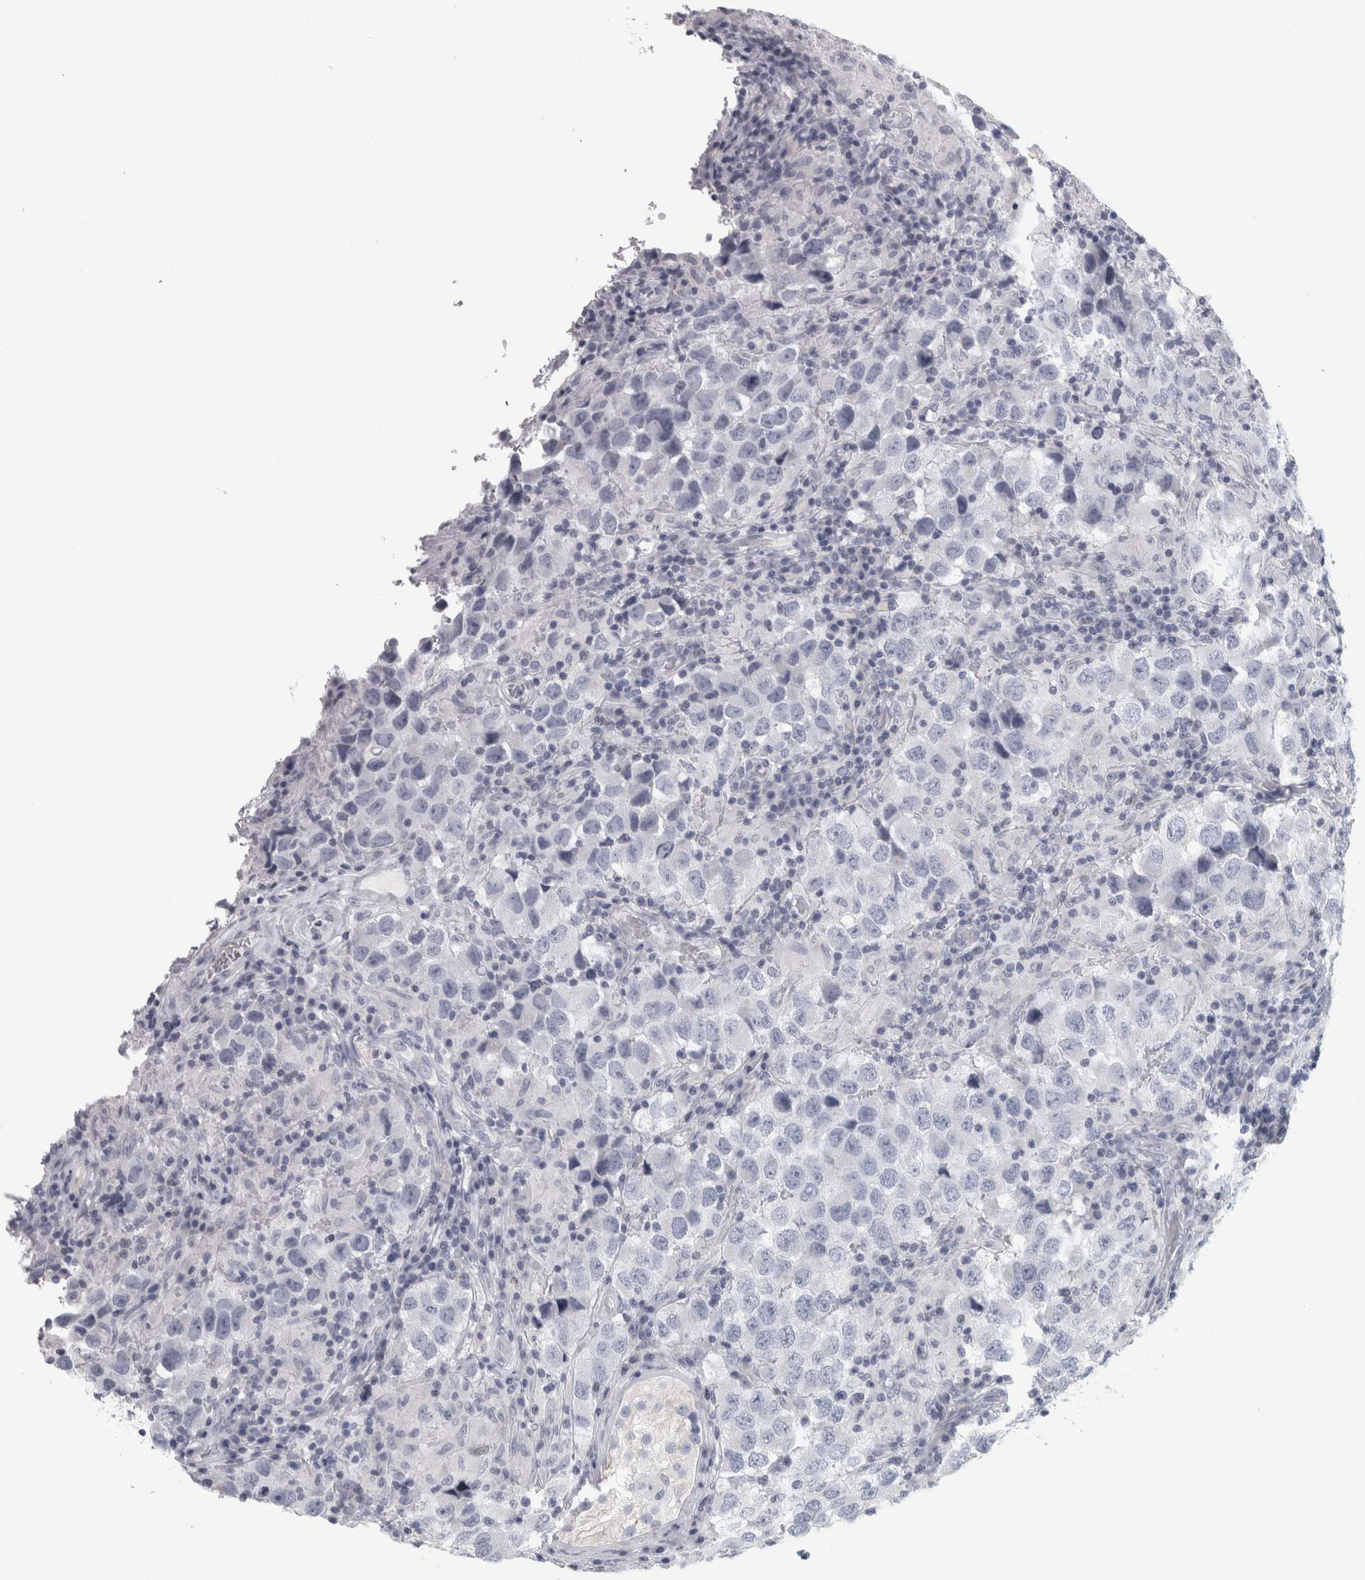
{"staining": {"intensity": "negative", "quantity": "none", "location": "none"}, "tissue": "testis cancer", "cell_type": "Tumor cells", "image_type": "cancer", "snomed": [{"axis": "morphology", "description": "Carcinoma, Embryonal, NOS"}, {"axis": "topography", "description": "Testis"}], "caption": "An image of human testis cancer is negative for staining in tumor cells. (DAB immunohistochemistry visualized using brightfield microscopy, high magnification).", "gene": "CPE", "patient": {"sex": "male", "age": 21}}